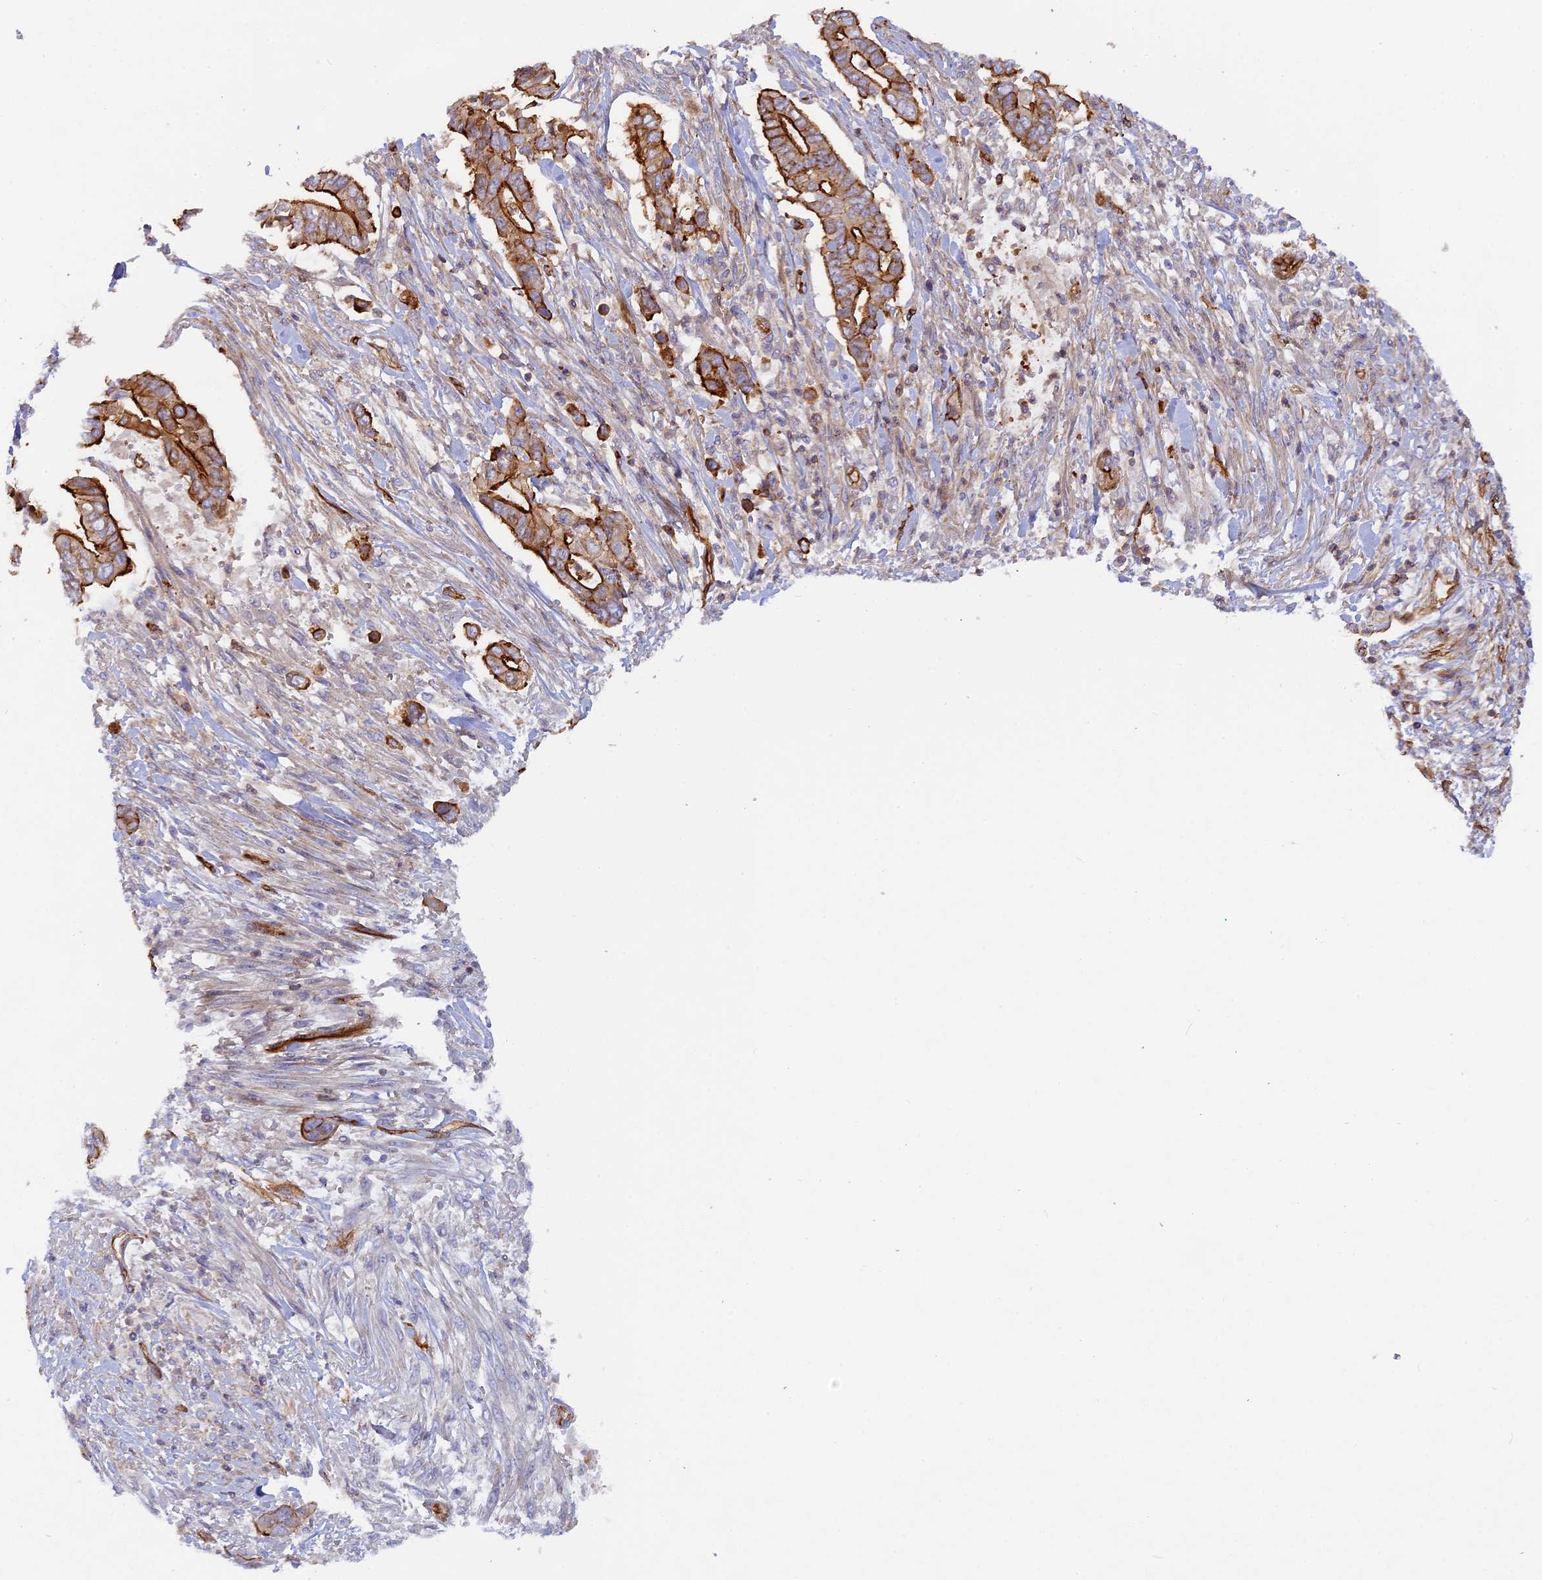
{"staining": {"intensity": "strong", "quantity": "25%-75%", "location": "cytoplasmic/membranous"}, "tissue": "pancreatic cancer", "cell_type": "Tumor cells", "image_type": "cancer", "snomed": [{"axis": "morphology", "description": "Adenocarcinoma, NOS"}, {"axis": "topography", "description": "Pancreas"}], "caption": "Immunohistochemistry (IHC) photomicrograph of neoplastic tissue: pancreatic adenocarcinoma stained using immunohistochemistry displays high levels of strong protein expression localized specifically in the cytoplasmic/membranous of tumor cells, appearing as a cytoplasmic/membranous brown color.", "gene": "CNBD2", "patient": {"sex": "male", "age": 68}}